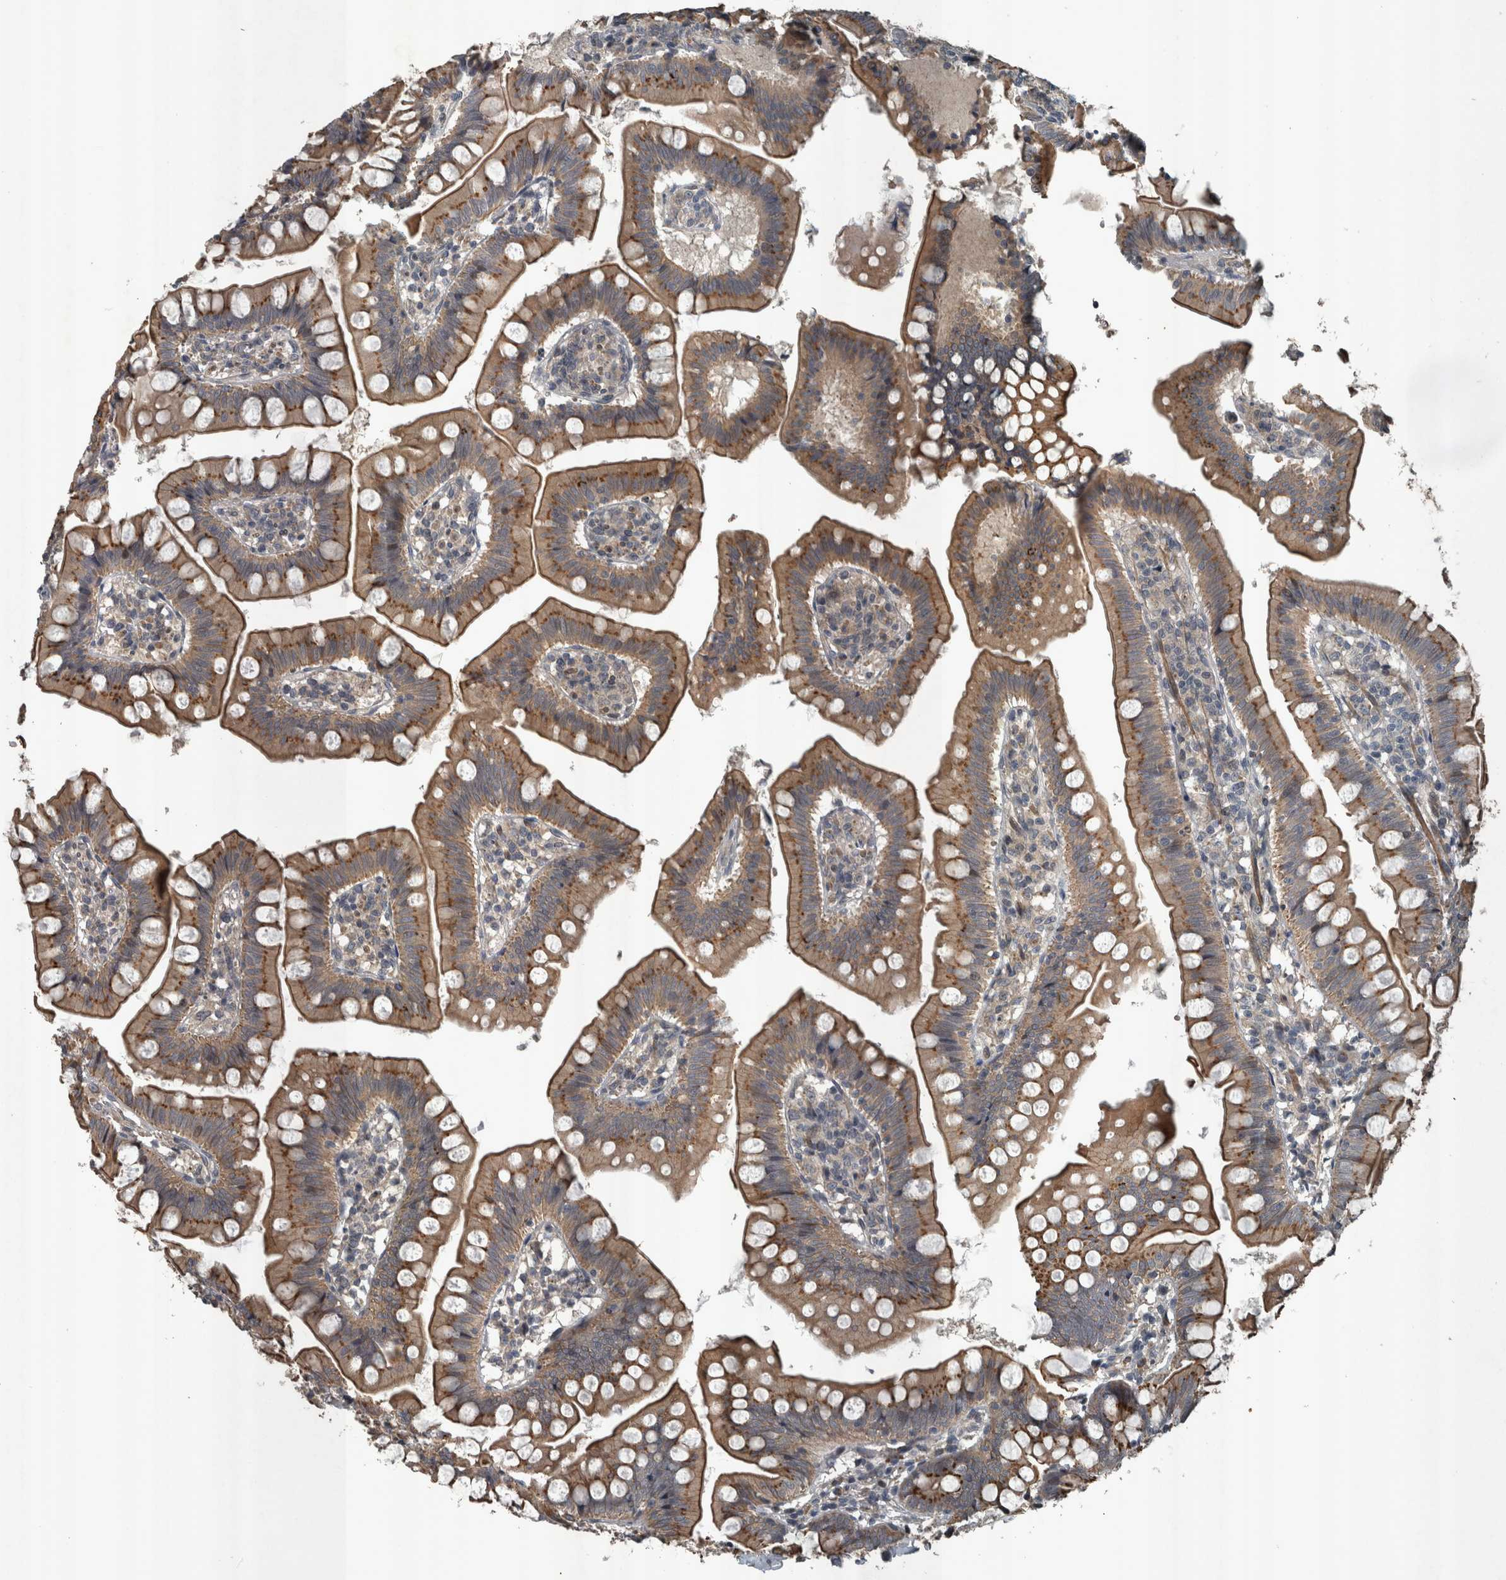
{"staining": {"intensity": "moderate", "quantity": ">75%", "location": "cytoplasmic/membranous"}, "tissue": "small intestine", "cell_type": "Glandular cells", "image_type": "normal", "snomed": [{"axis": "morphology", "description": "Normal tissue, NOS"}, {"axis": "topography", "description": "Small intestine"}], "caption": "Immunohistochemistry (IHC) (DAB (3,3'-diaminobenzidine)) staining of benign human small intestine exhibits moderate cytoplasmic/membranous protein positivity in about >75% of glandular cells.", "gene": "ZNF345", "patient": {"sex": "male", "age": 7}}